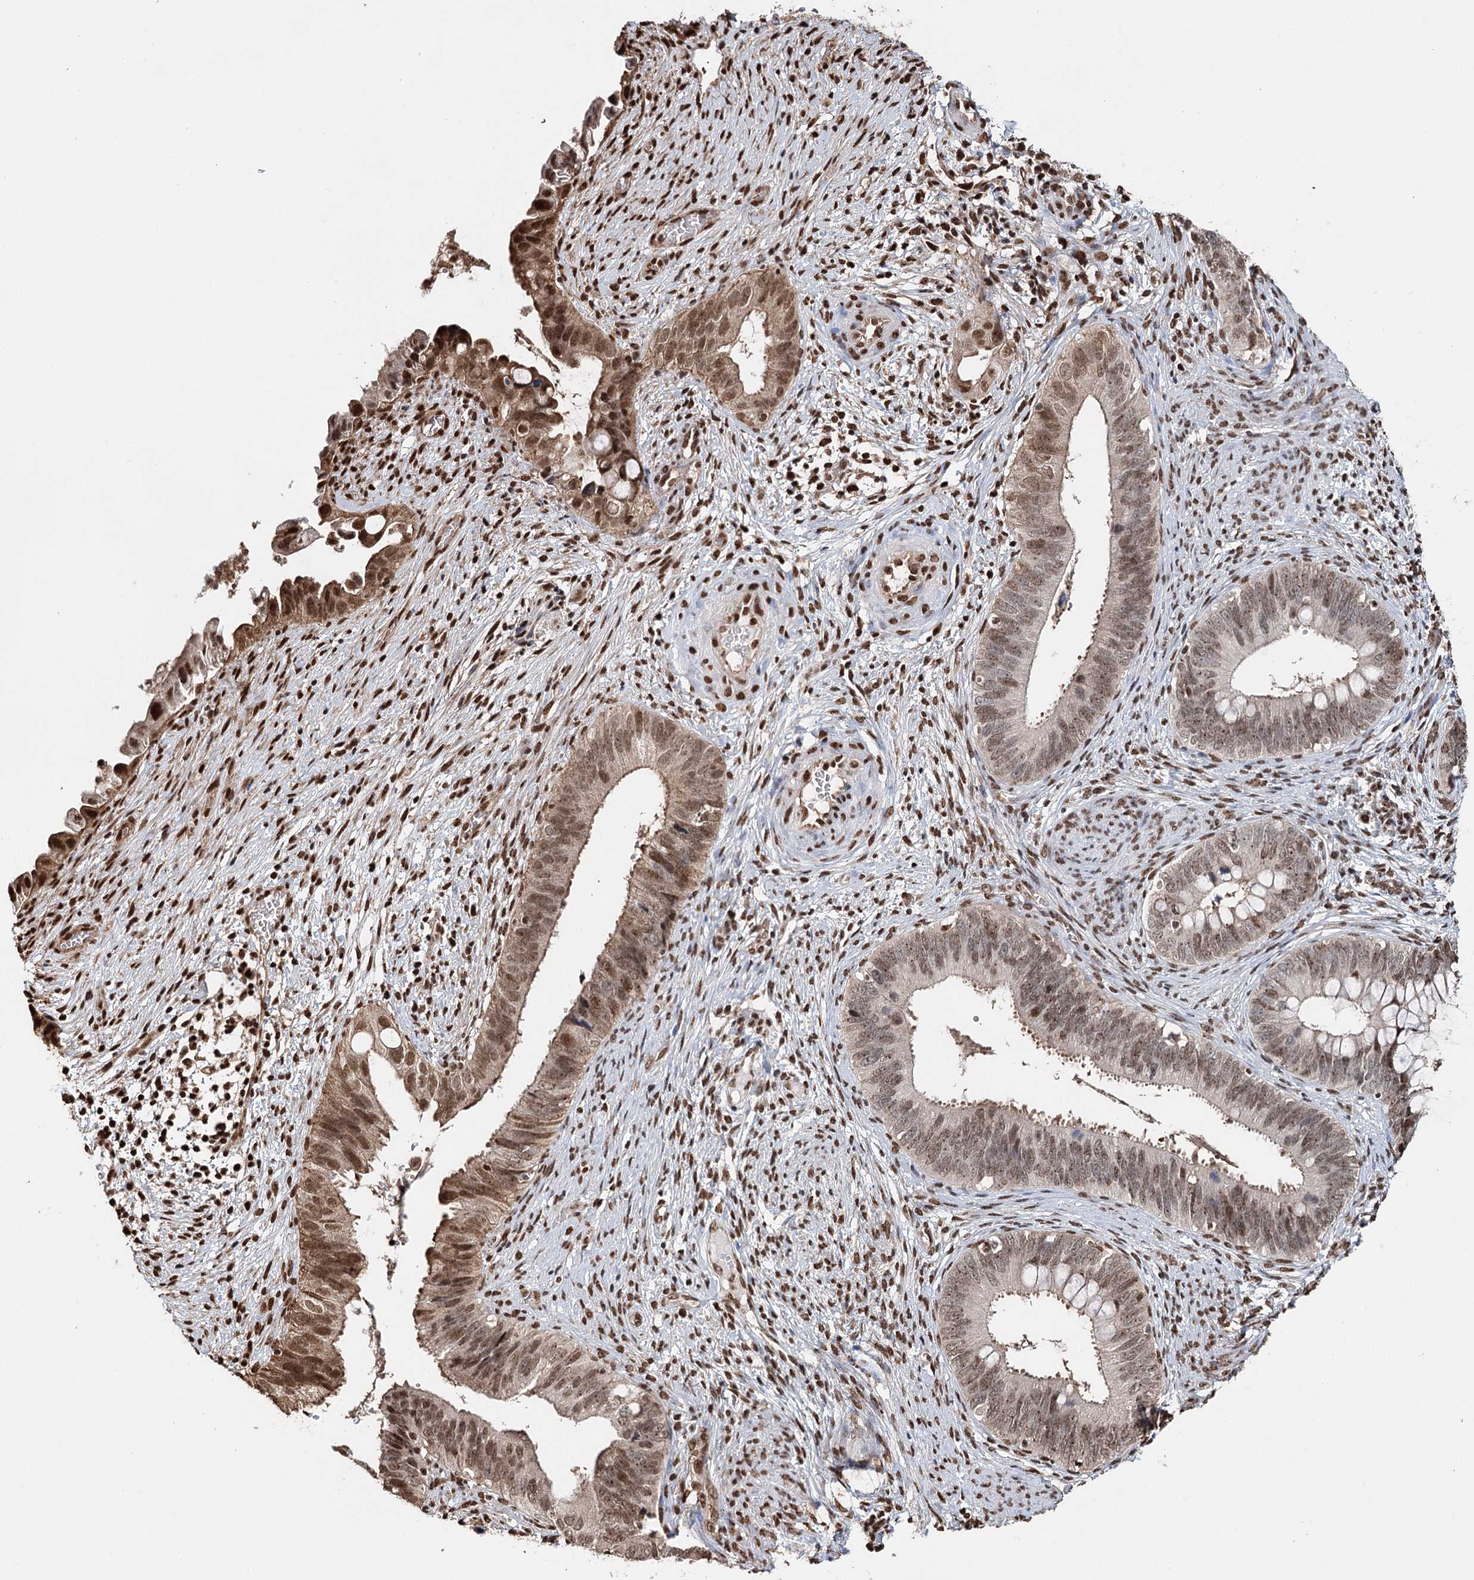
{"staining": {"intensity": "moderate", "quantity": ">75%", "location": "nuclear"}, "tissue": "cervical cancer", "cell_type": "Tumor cells", "image_type": "cancer", "snomed": [{"axis": "morphology", "description": "Adenocarcinoma, NOS"}, {"axis": "topography", "description": "Cervix"}], "caption": "Cervical adenocarcinoma stained with a brown dye reveals moderate nuclear positive staining in approximately >75% of tumor cells.", "gene": "RPS27A", "patient": {"sex": "female", "age": 42}}